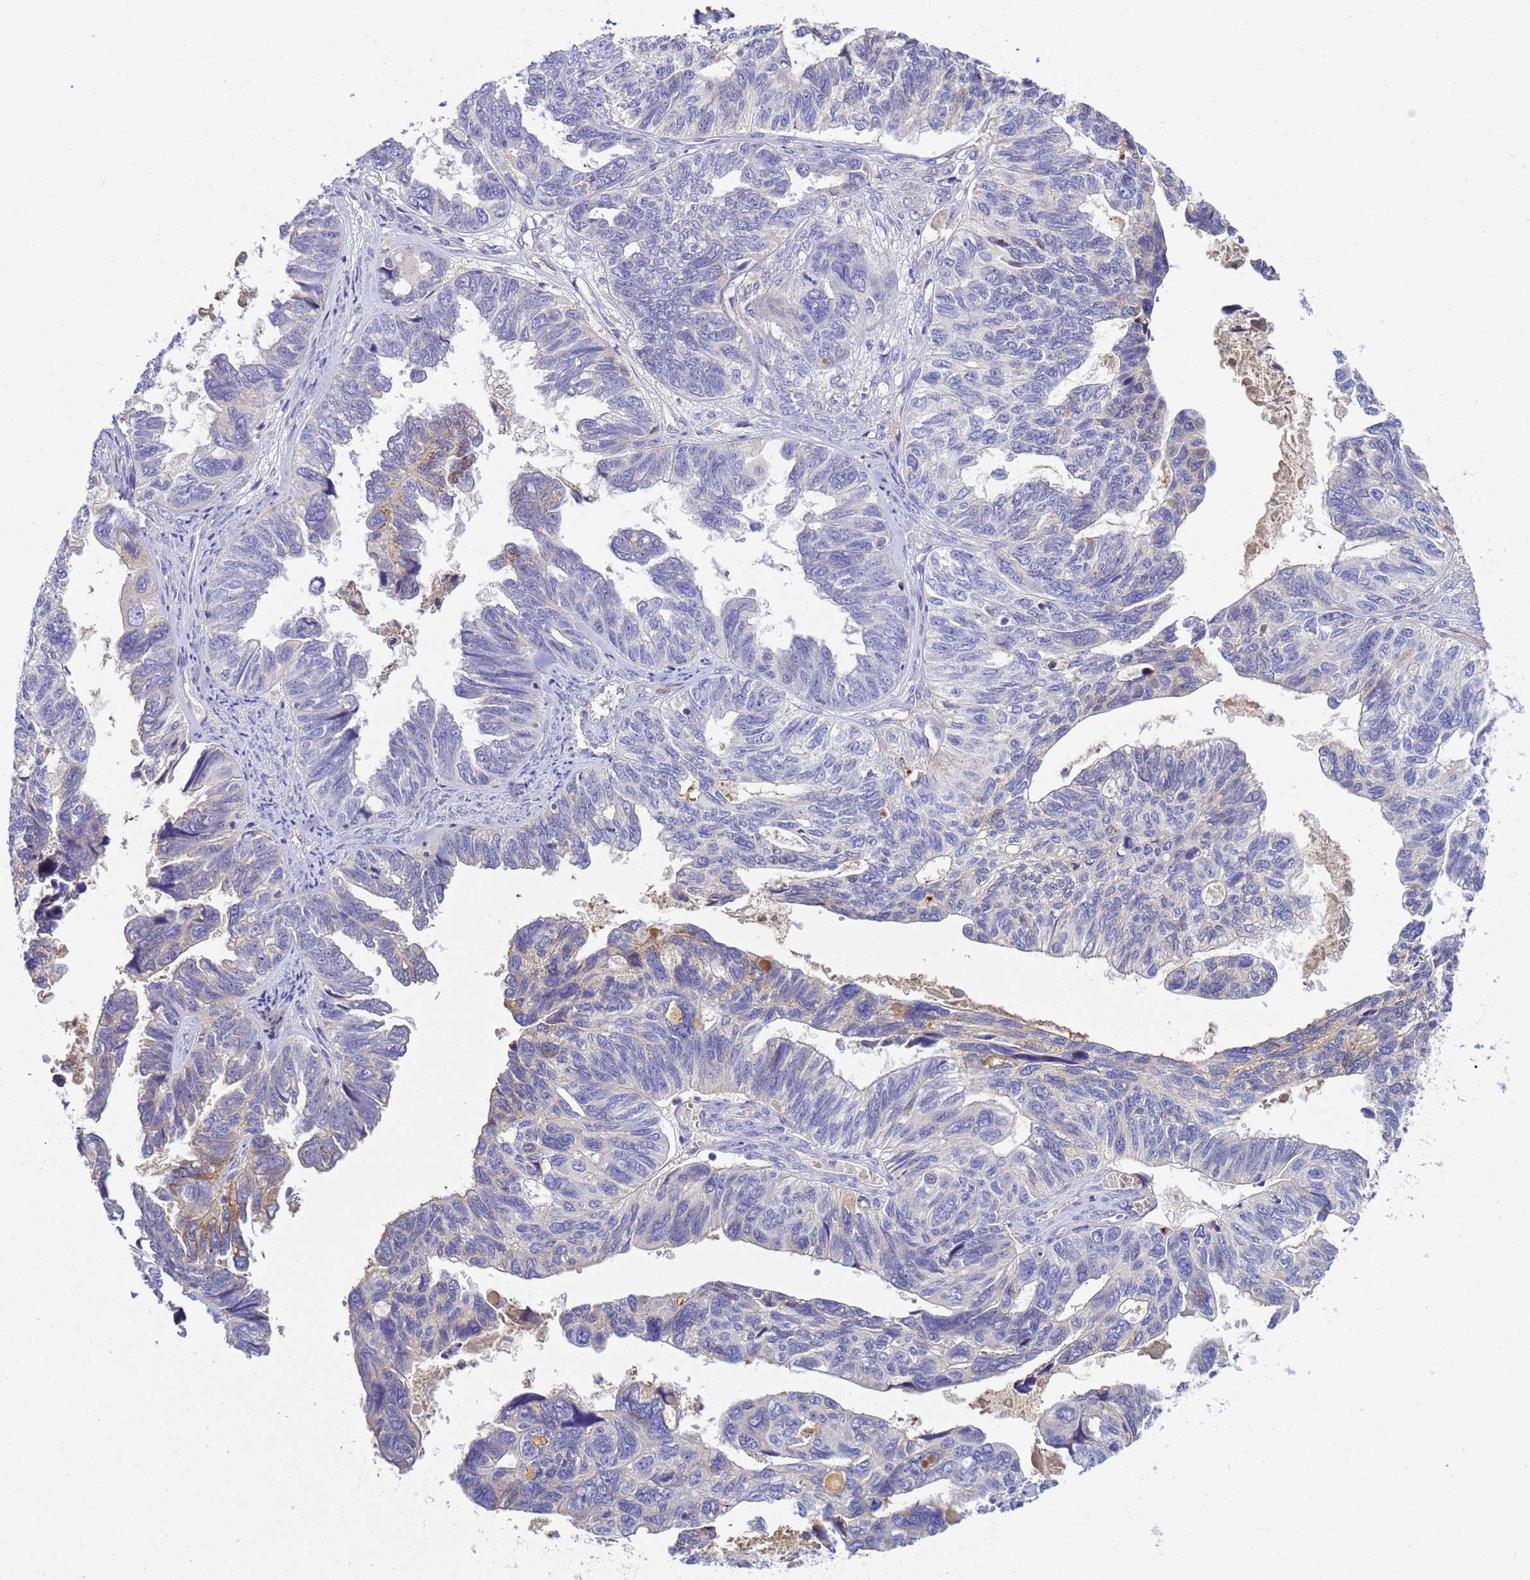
{"staining": {"intensity": "negative", "quantity": "none", "location": "none"}, "tissue": "ovarian cancer", "cell_type": "Tumor cells", "image_type": "cancer", "snomed": [{"axis": "morphology", "description": "Cystadenocarcinoma, serous, NOS"}, {"axis": "topography", "description": "Ovary"}], "caption": "Photomicrograph shows no protein positivity in tumor cells of ovarian cancer (serous cystadenocarcinoma) tissue.", "gene": "TBCD", "patient": {"sex": "female", "age": 79}}